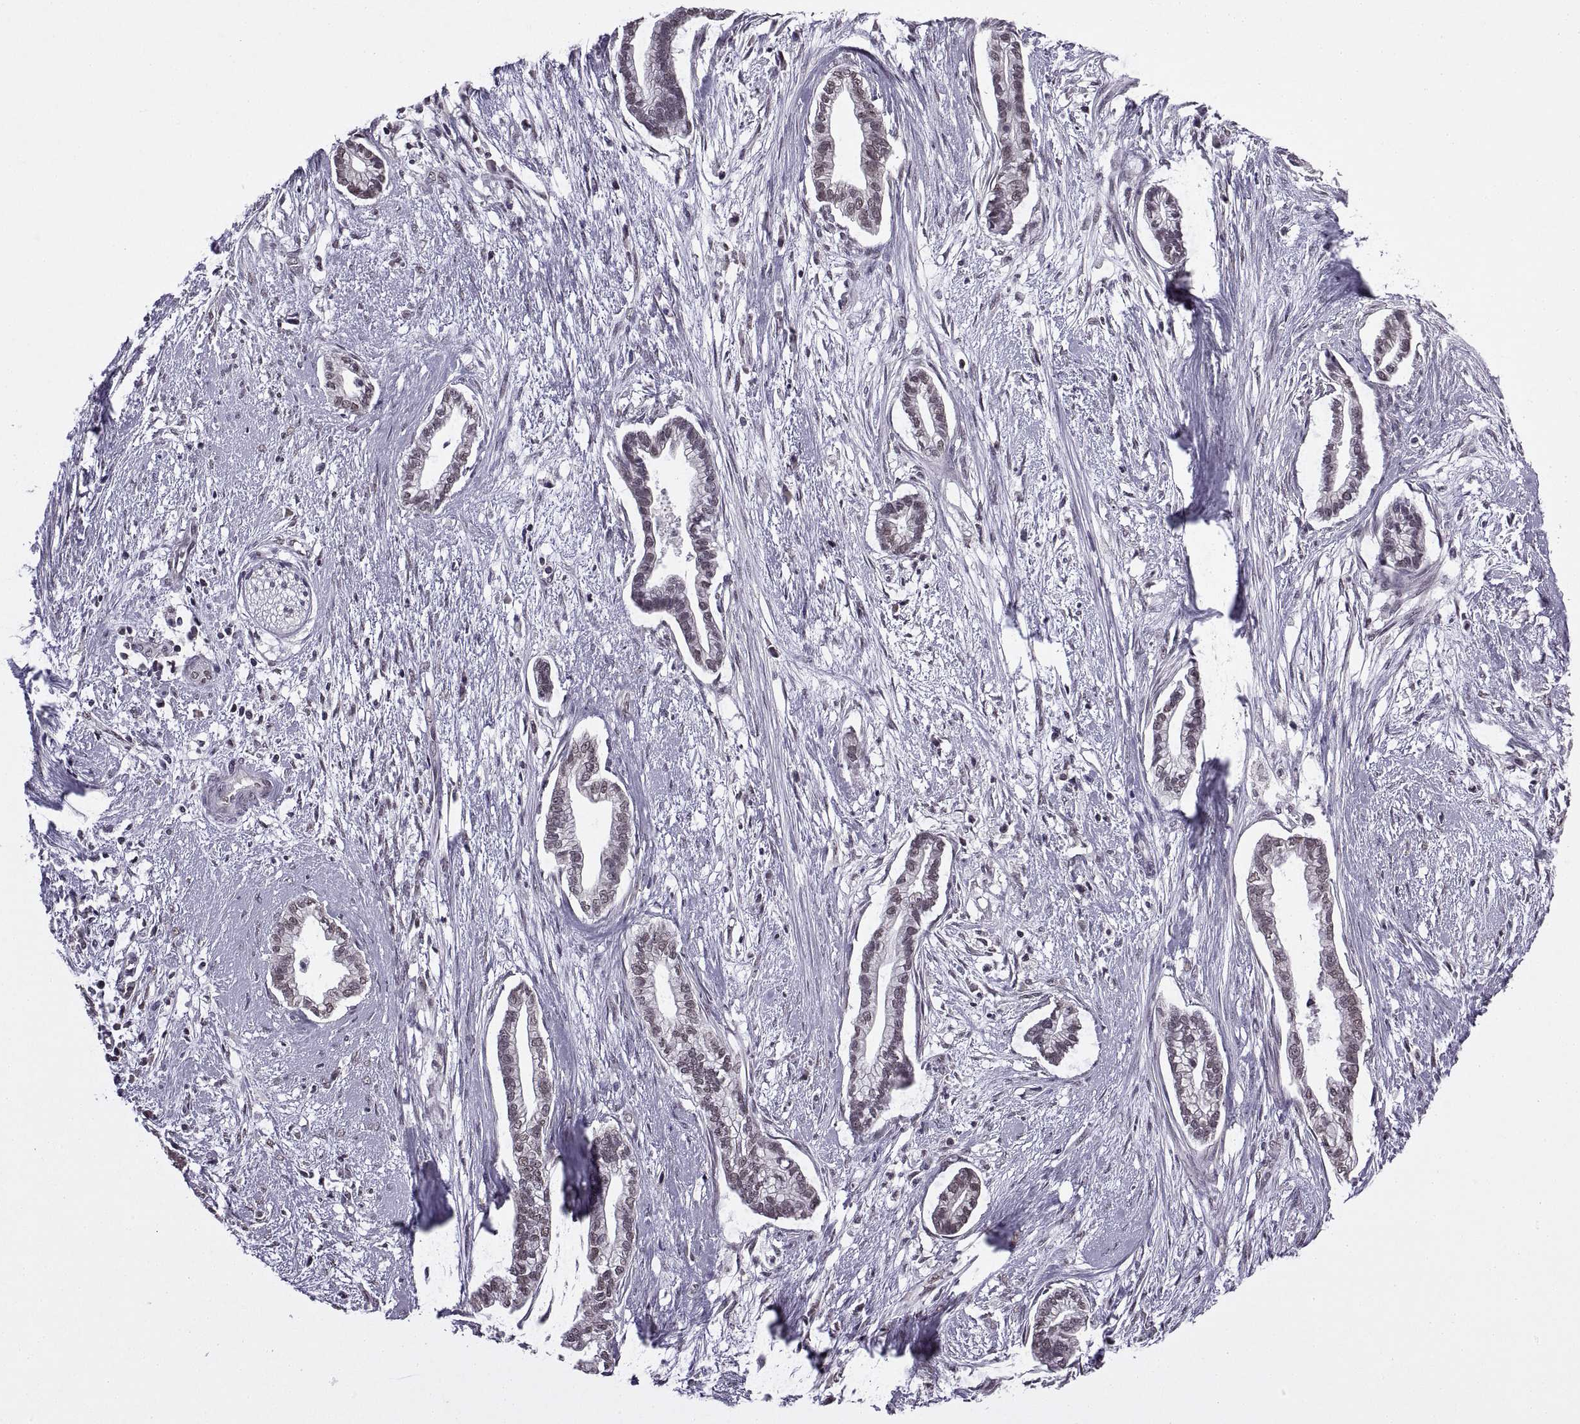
{"staining": {"intensity": "weak", "quantity": "25%-75%", "location": "nuclear"}, "tissue": "cervical cancer", "cell_type": "Tumor cells", "image_type": "cancer", "snomed": [{"axis": "morphology", "description": "Adenocarcinoma, NOS"}, {"axis": "topography", "description": "Cervix"}], "caption": "Immunohistochemistry (IHC) histopathology image of adenocarcinoma (cervical) stained for a protein (brown), which displays low levels of weak nuclear staining in approximately 25%-75% of tumor cells.", "gene": "INTS3", "patient": {"sex": "female", "age": 62}}